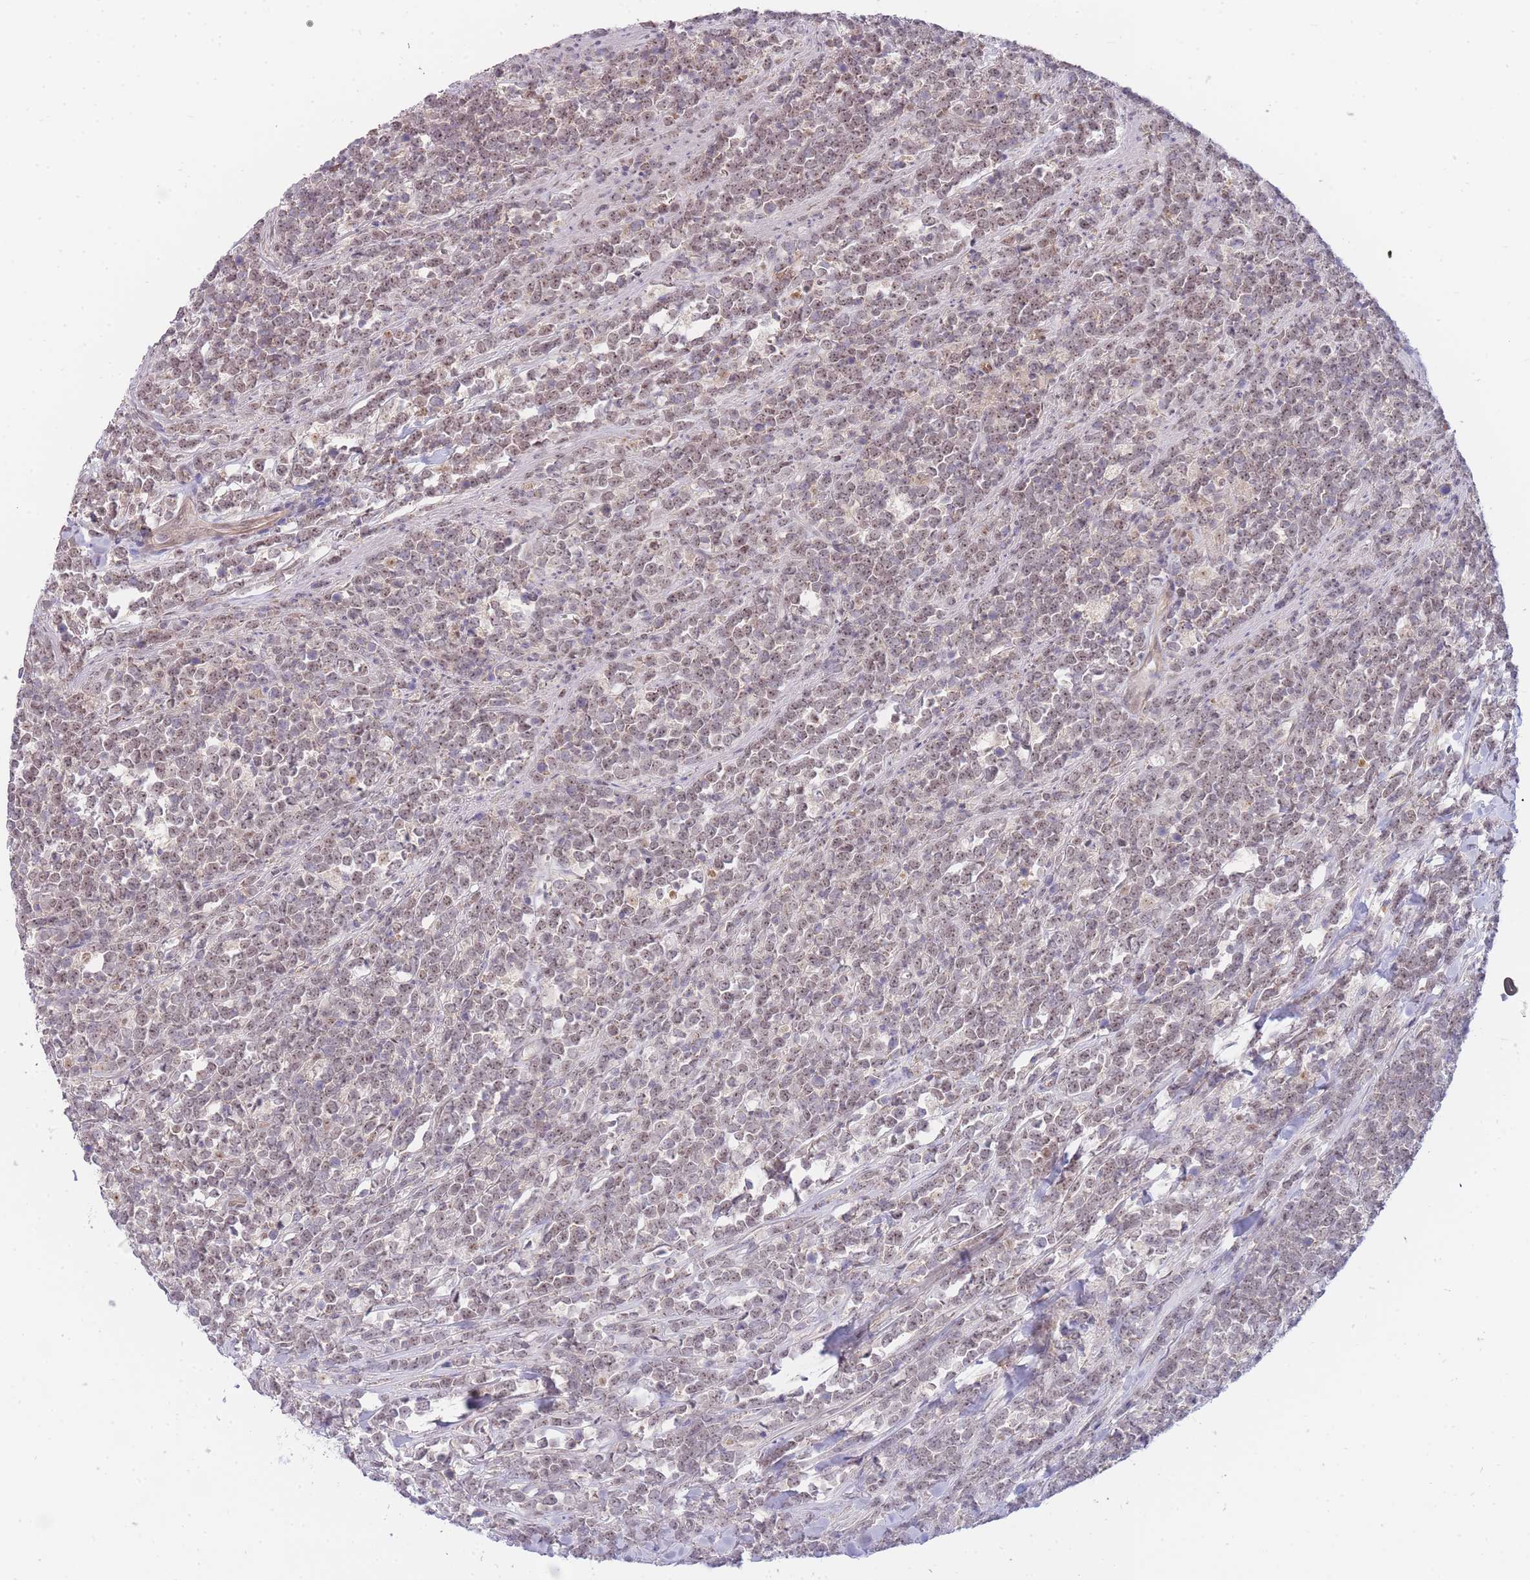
{"staining": {"intensity": "weak", "quantity": ">75%", "location": "nuclear"}, "tissue": "lymphoma", "cell_type": "Tumor cells", "image_type": "cancer", "snomed": [{"axis": "morphology", "description": "Malignant lymphoma, non-Hodgkin's type, High grade"}, {"axis": "topography", "description": "Small intestine"}, {"axis": "topography", "description": "Colon"}], "caption": "An image of human lymphoma stained for a protein displays weak nuclear brown staining in tumor cells.", "gene": "SMC6", "patient": {"sex": "male", "age": 8}}